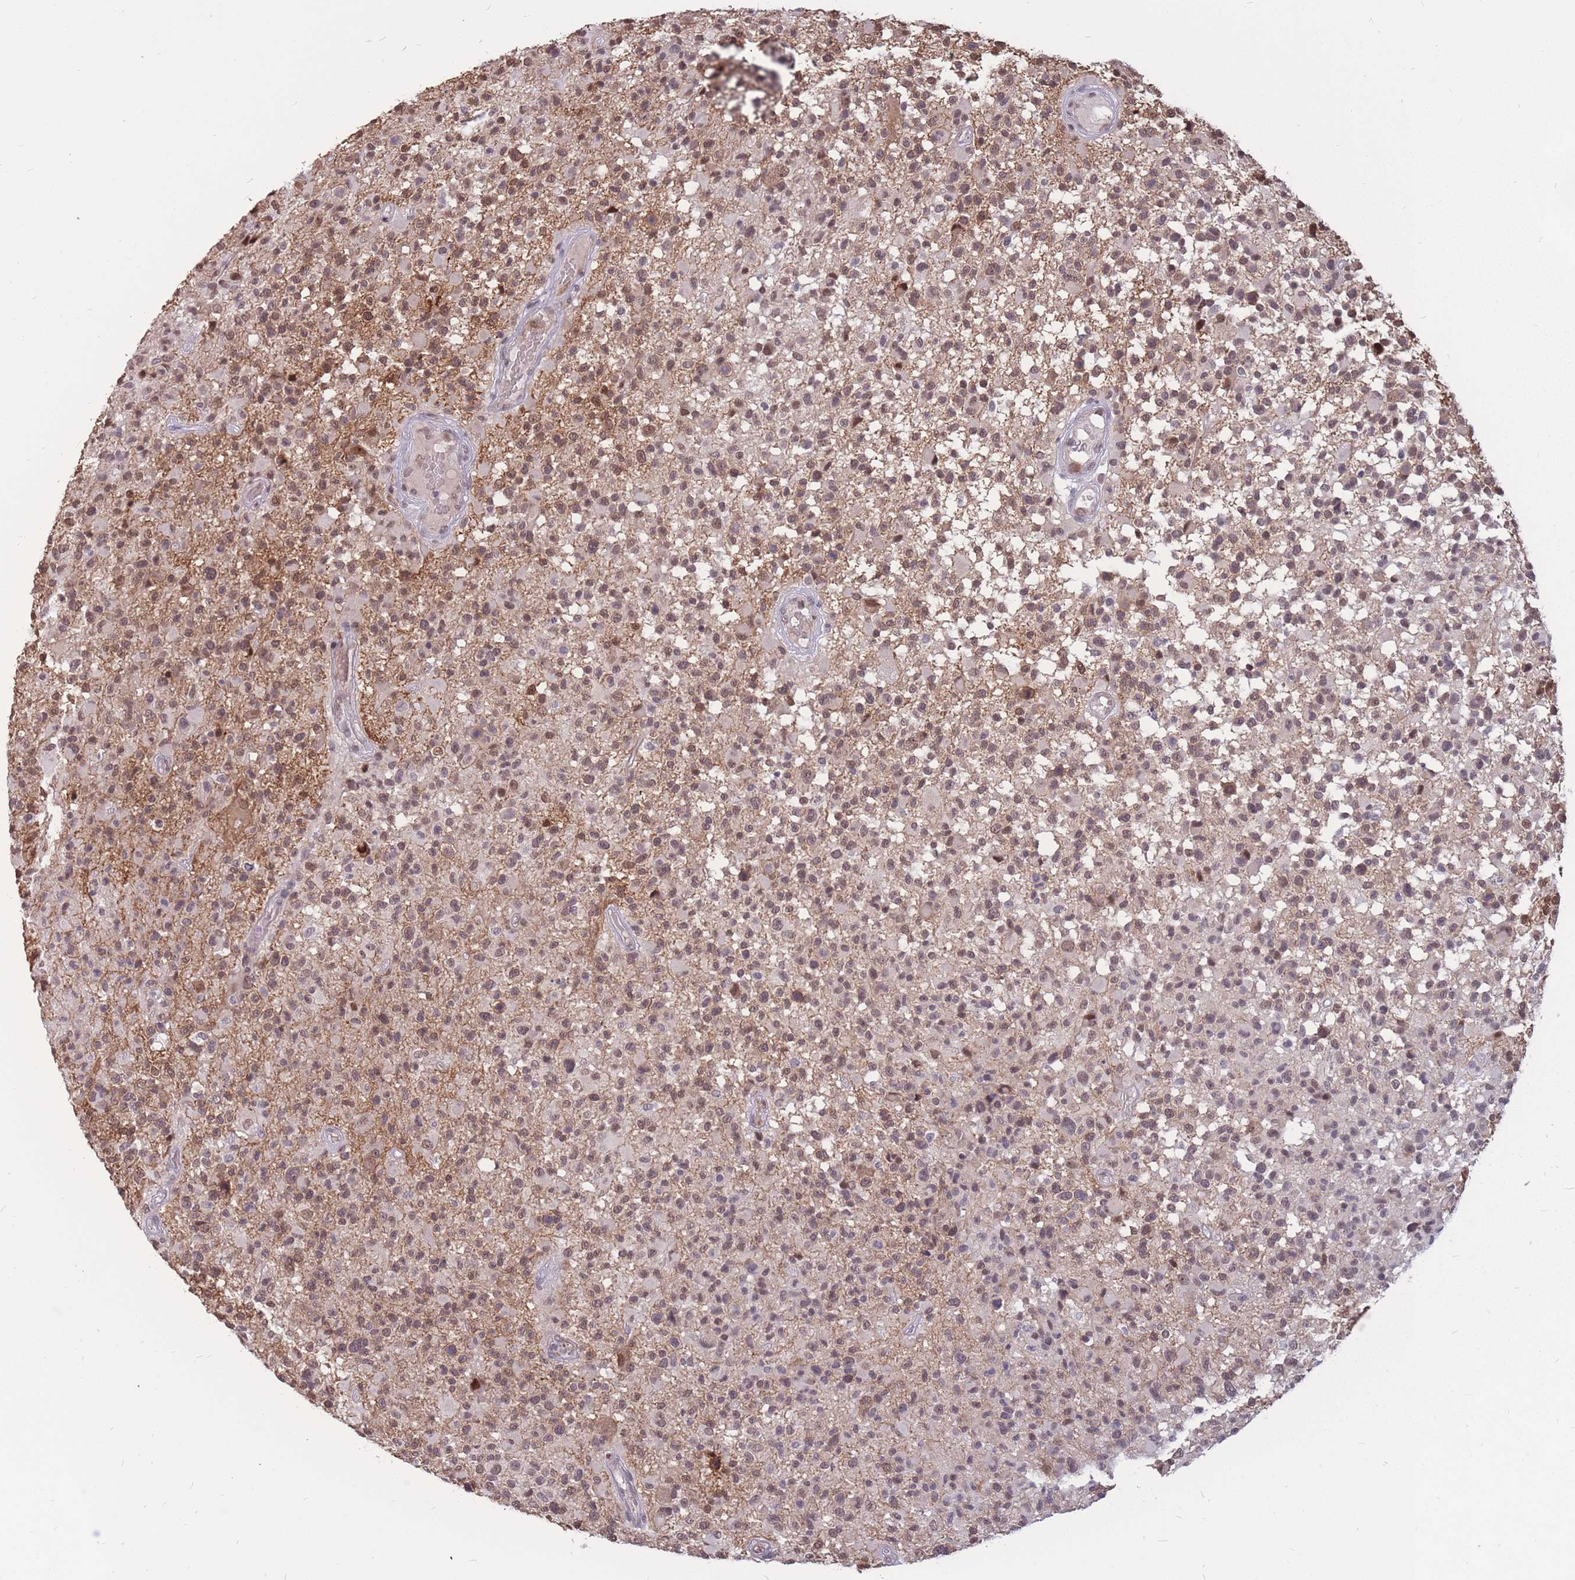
{"staining": {"intensity": "moderate", "quantity": ">75%", "location": "nuclear"}, "tissue": "glioma", "cell_type": "Tumor cells", "image_type": "cancer", "snomed": [{"axis": "morphology", "description": "Glioma, malignant, High grade"}, {"axis": "morphology", "description": "Glioblastoma, NOS"}, {"axis": "topography", "description": "Brain"}], "caption": "Glioblastoma stained with DAB (3,3'-diaminobenzidine) immunohistochemistry demonstrates medium levels of moderate nuclear expression in approximately >75% of tumor cells.", "gene": "ADD2", "patient": {"sex": "male", "age": 60}}